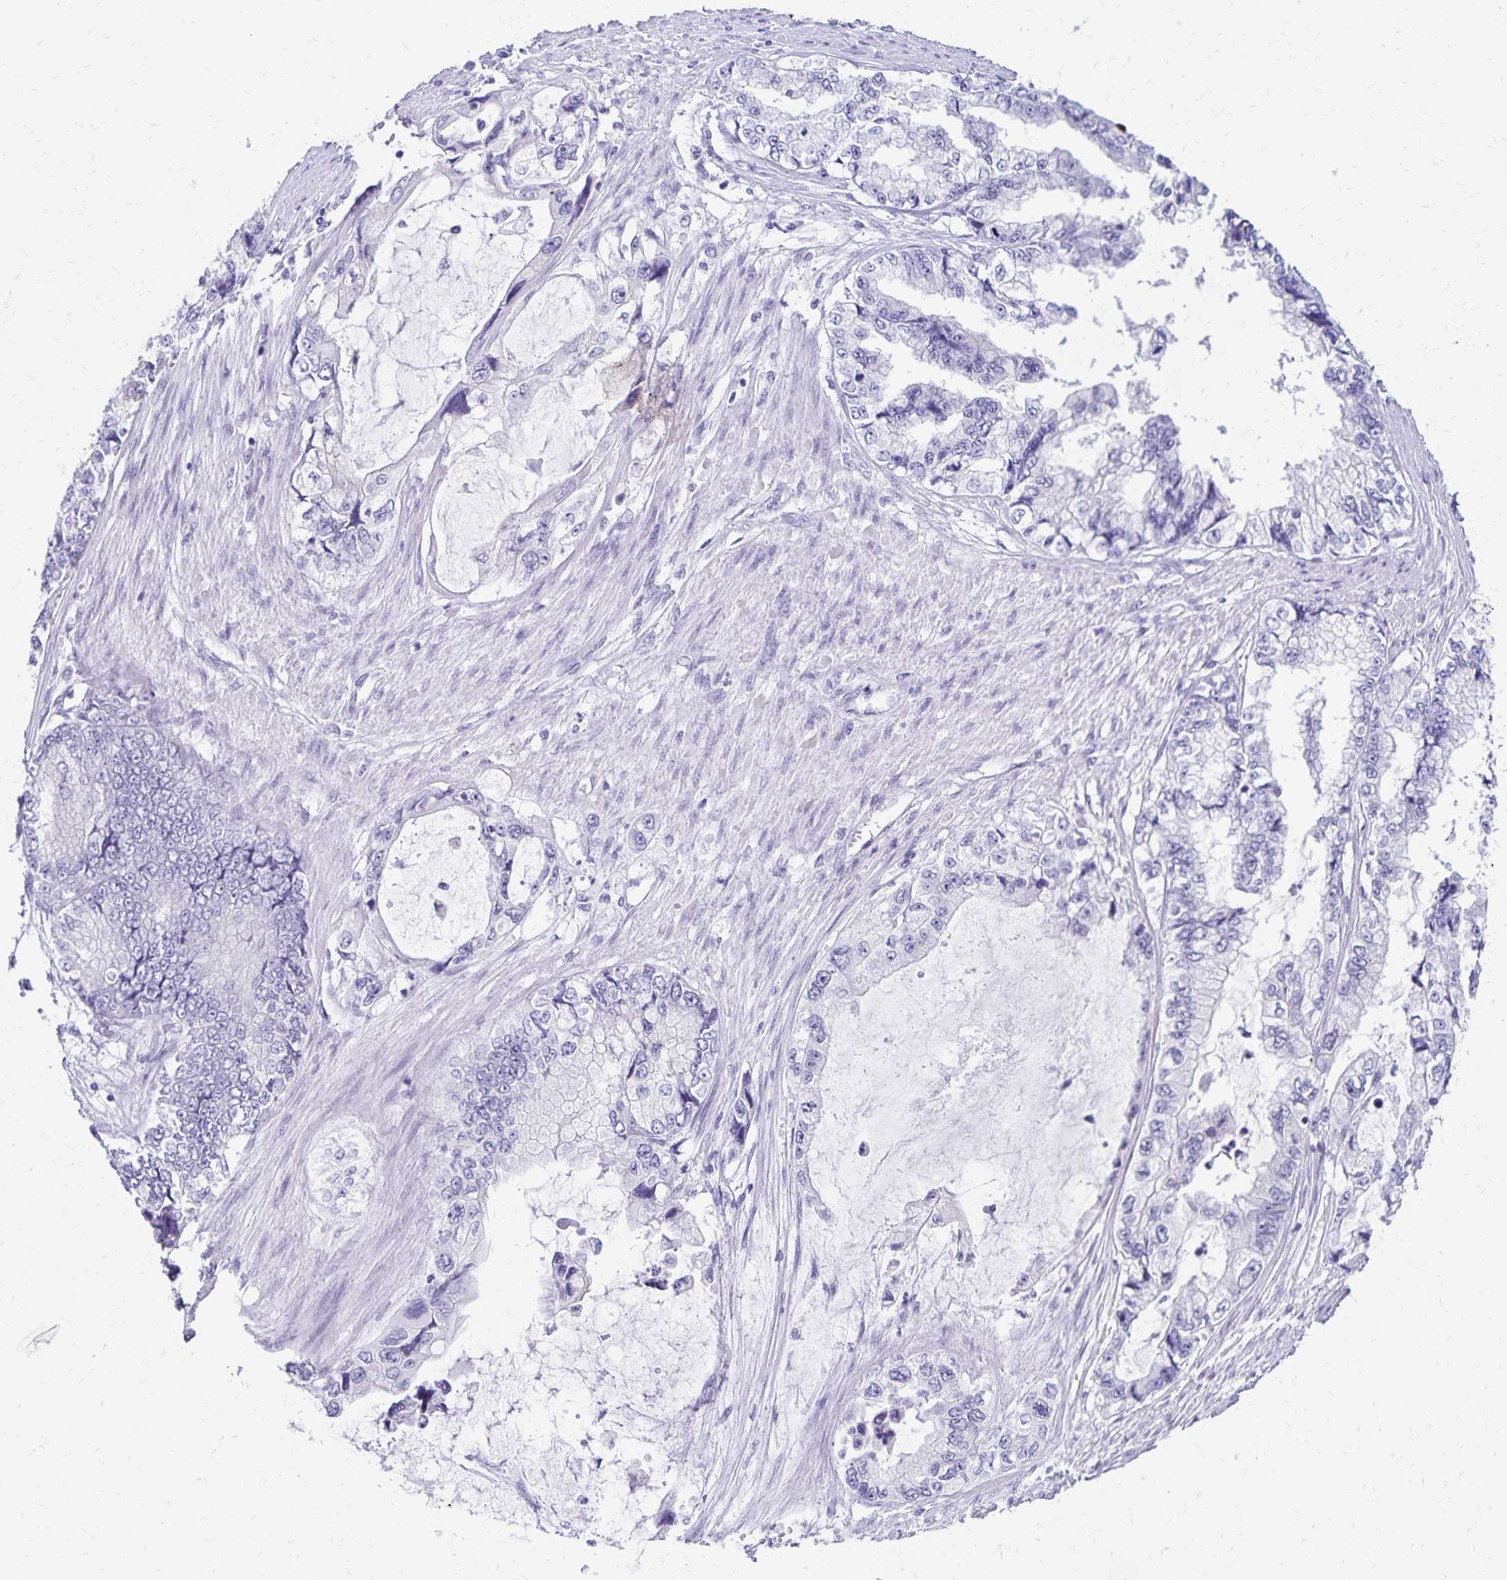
{"staining": {"intensity": "negative", "quantity": "none", "location": "none"}, "tissue": "stomach cancer", "cell_type": "Tumor cells", "image_type": "cancer", "snomed": [{"axis": "morphology", "description": "Adenocarcinoma, NOS"}, {"axis": "topography", "description": "Pancreas"}, {"axis": "topography", "description": "Stomach, upper"}, {"axis": "topography", "description": "Stomach"}], "caption": "Immunohistochemistry image of neoplastic tissue: human adenocarcinoma (stomach) stained with DAB (3,3'-diaminobenzidine) displays no significant protein staining in tumor cells.", "gene": "FAM166C", "patient": {"sex": "male", "age": 77}}